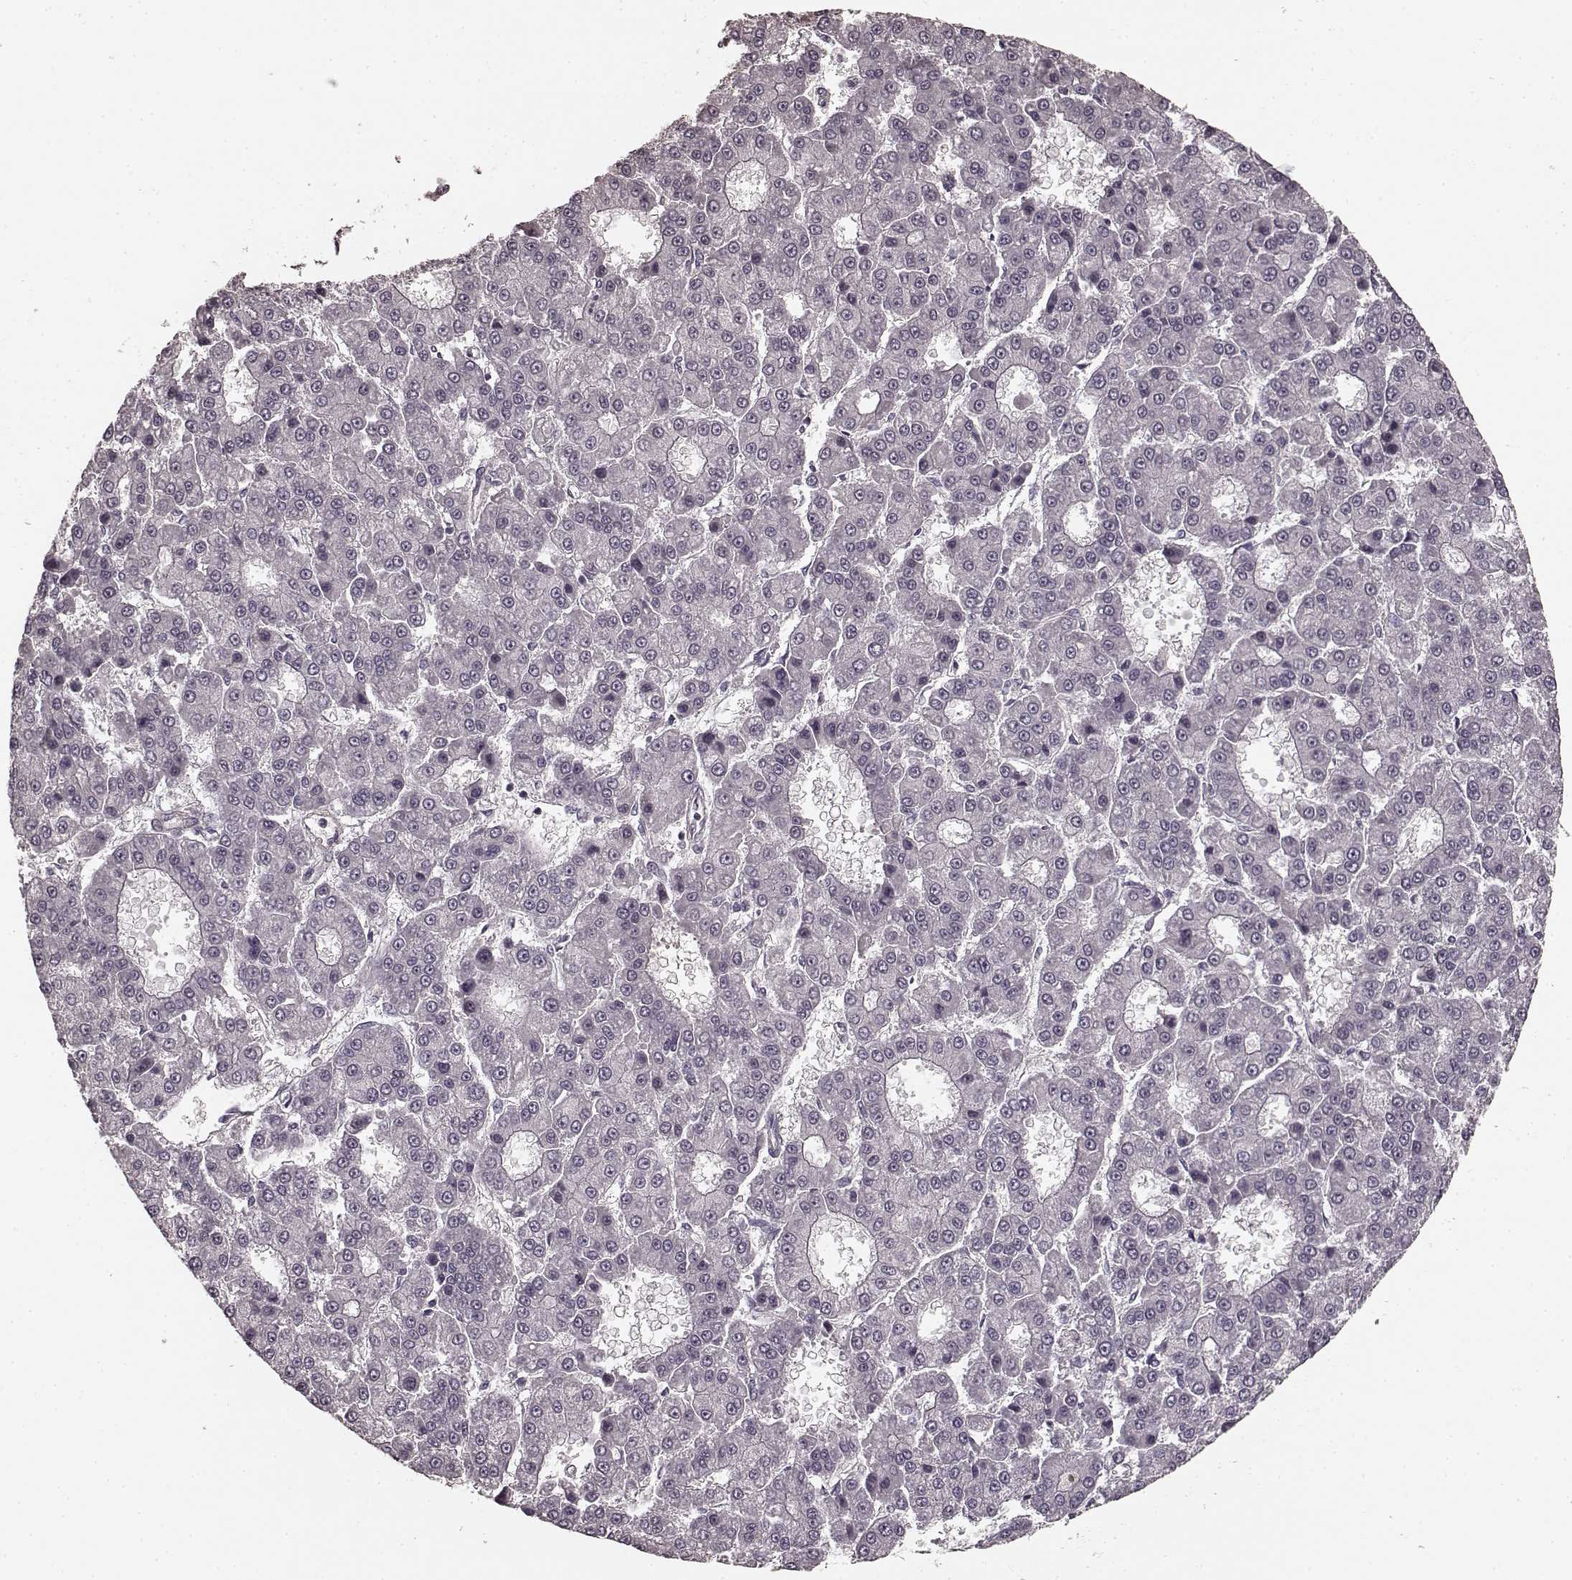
{"staining": {"intensity": "negative", "quantity": "none", "location": "none"}, "tissue": "liver cancer", "cell_type": "Tumor cells", "image_type": "cancer", "snomed": [{"axis": "morphology", "description": "Carcinoma, Hepatocellular, NOS"}, {"axis": "topography", "description": "Liver"}], "caption": "Photomicrograph shows no significant protein expression in tumor cells of liver hepatocellular carcinoma.", "gene": "PRKCE", "patient": {"sex": "male", "age": 70}}